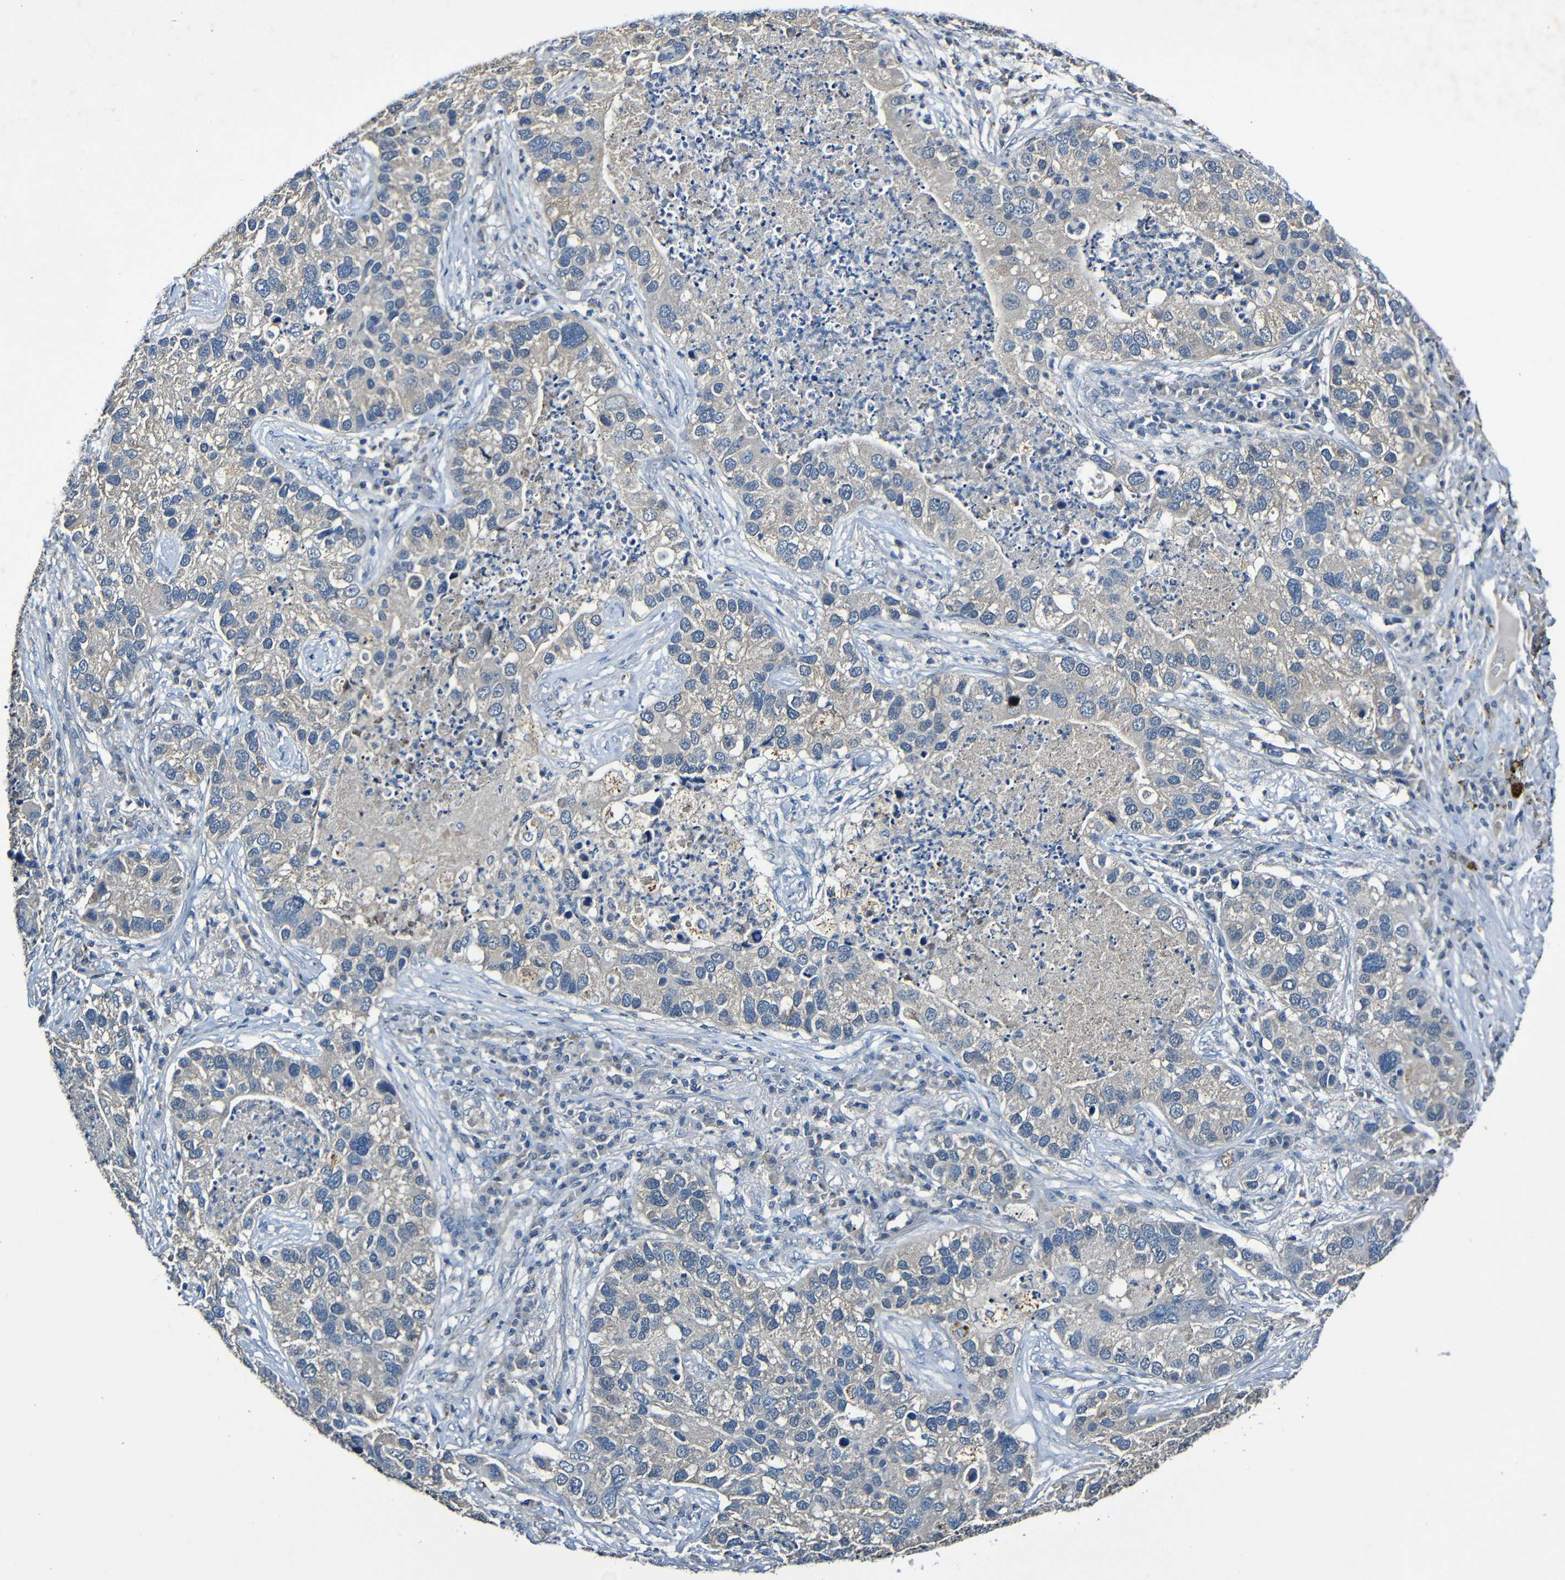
{"staining": {"intensity": "weak", "quantity": "<25%", "location": "cytoplasmic/membranous"}, "tissue": "lung cancer", "cell_type": "Tumor cells", "image_type": "cancer", "snomed": [{"axis": "morphology", "description": "Normal tissue, NOS"}, {"axis": "morphology", "description": "Adenocarcinoma, NOS"}, {"axis": "topography", "description": "Bronchus"}, {"axis": "topography", "description": "Lung"}], "caption": "DAB immunohistochemical staining of human lung adenocarcinoma displays no significant expression in tumor cells.", "gene": "LRRC70", "patient": {"sex": "male", "age": 54}}